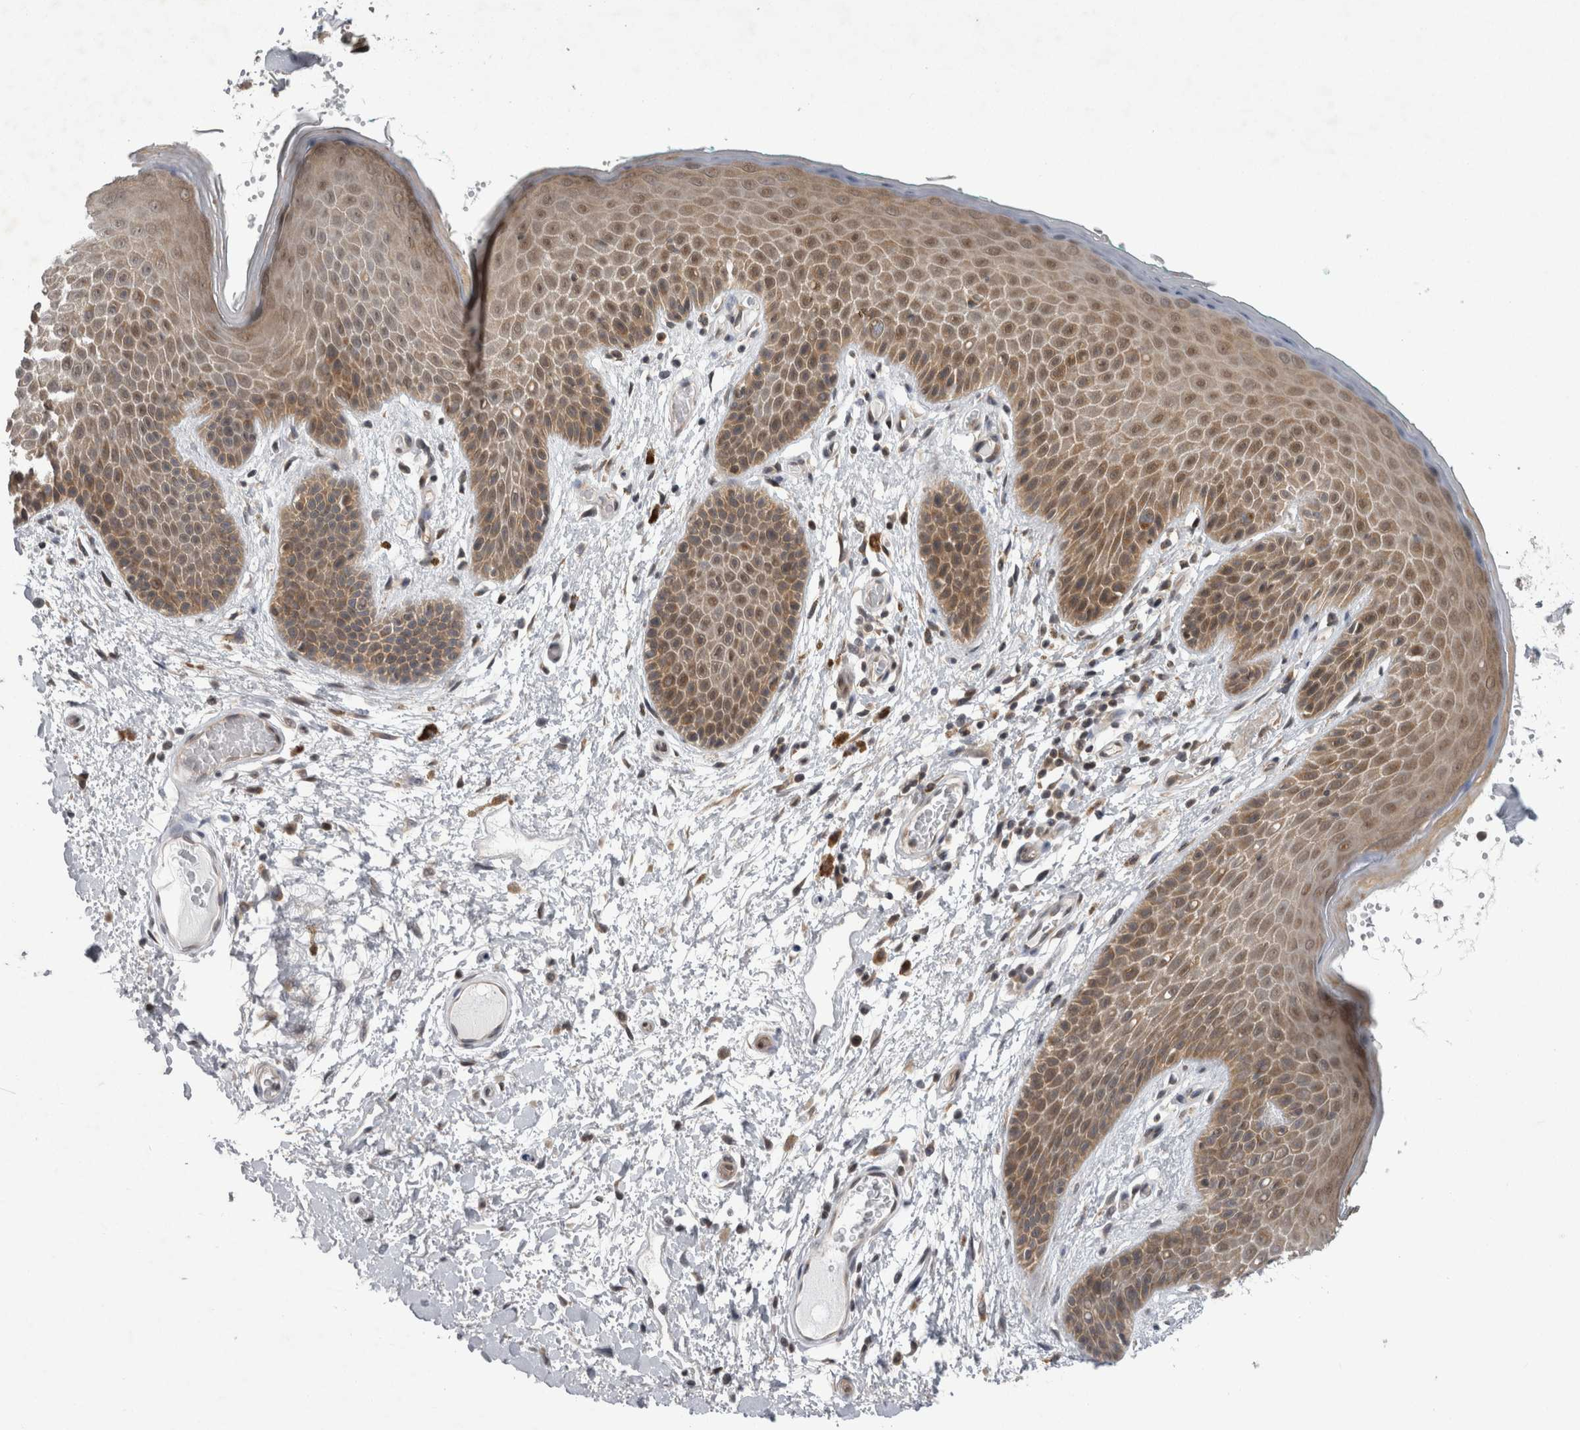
{"staining": {"intensity": "moderate", "quantity": ">75%", "location": "cytoplasmic/membranous"}, "tissue": "skin", "cell_type": "Epidermal cells", "image_type": "normal", "snomed": [{"axis": "morphology", "description": "Normal tissue, NOS"}, {"axis": "topography", "description": "Anal"}], "caption": "High-magnification brightfield microscopy of benign skin stained with DAB (3,3'-diaminobenzidine) (brown) and counterstained with hematoxylin (blue). epidermal cells exhibit moderate cytoplasmic/membranous staining is appreciated in about>75% of cells. (DAB IHC with brightfield microscopy, high magnification).", "gene": "PSMB2", "patient": {"sex": "male", "age": 74}}